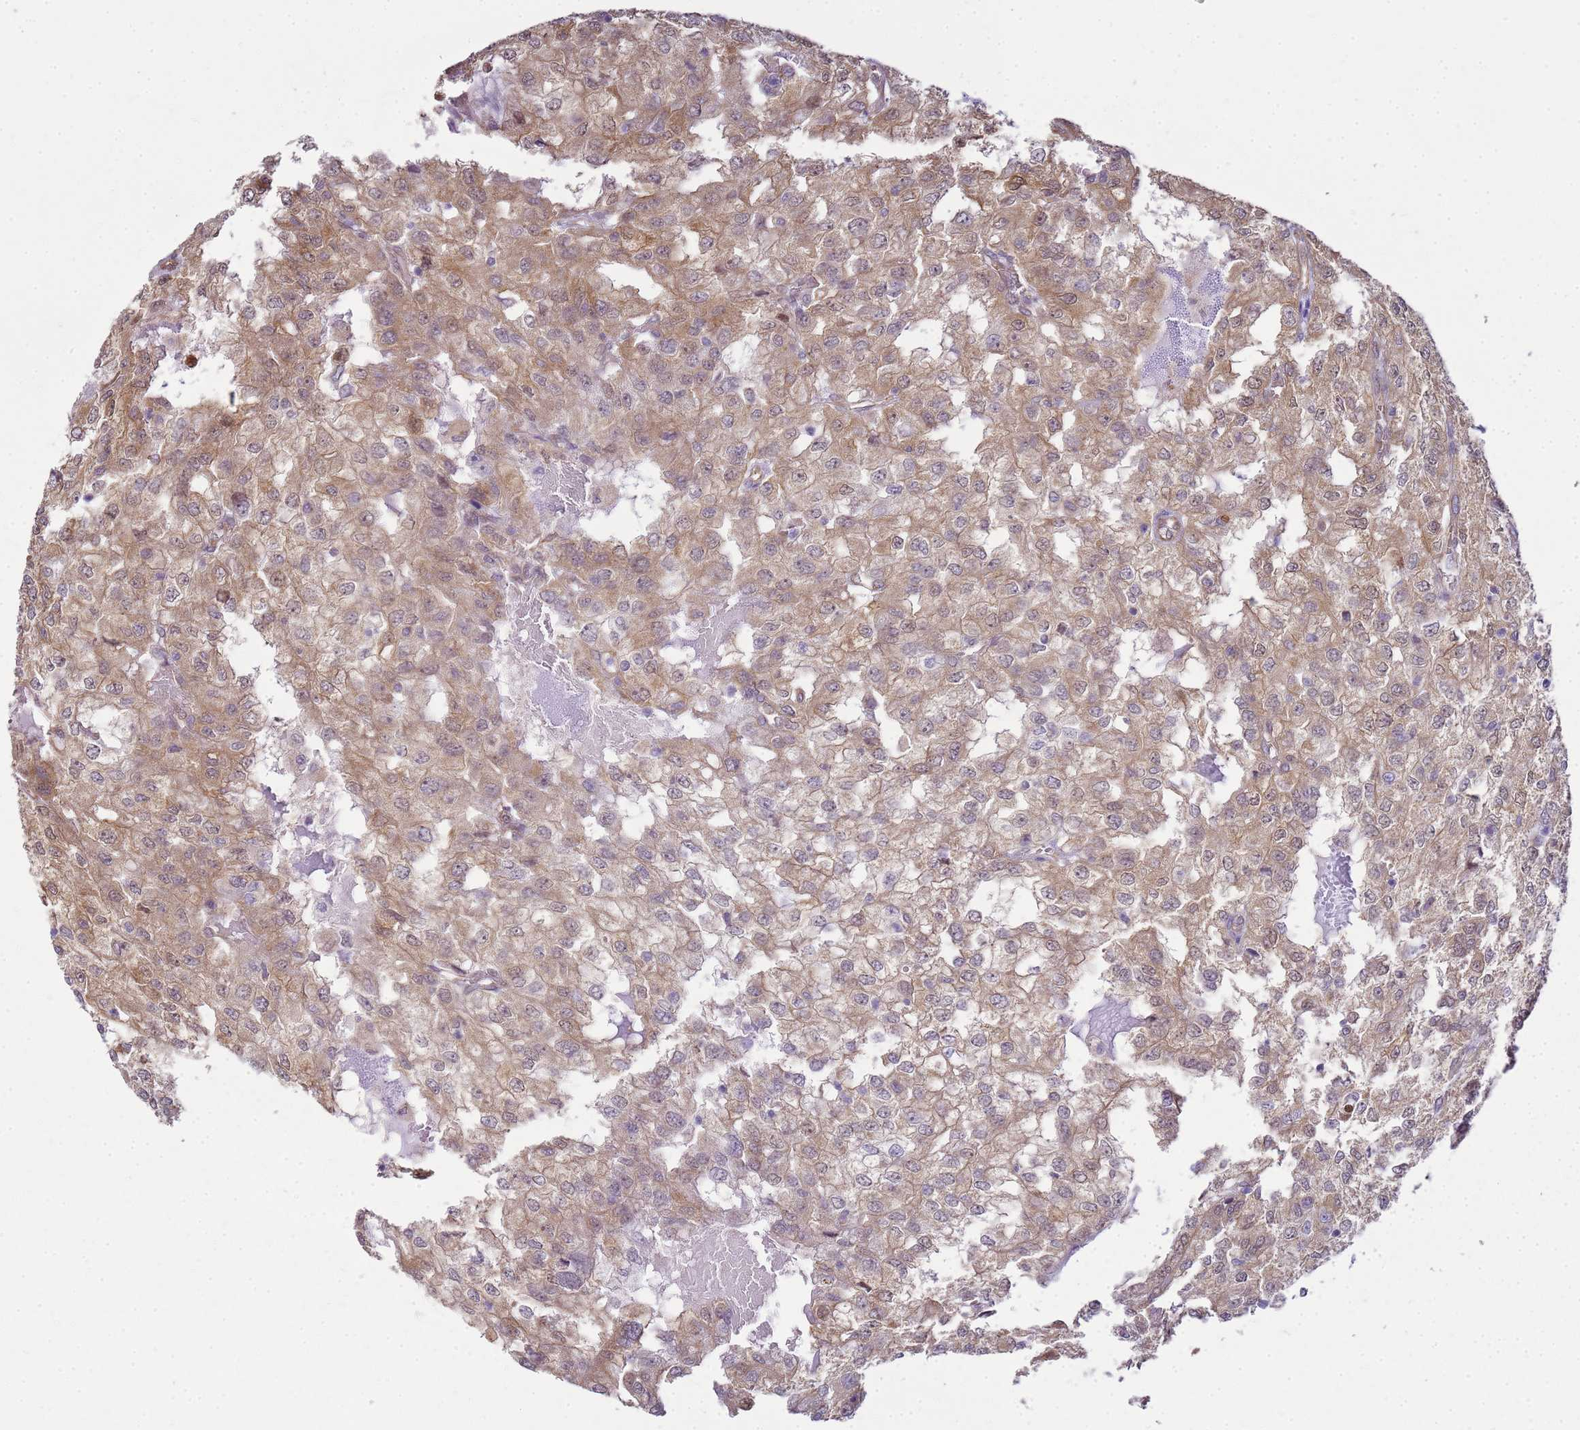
{"staining": {"intensity": "weak", "quantity": ">75%", "location": "cytoplasmic/membranous"}, "tissue": "renal cancer", "cell_type": "Tumor cells", "image_type": "cancer", "snomed": [{"axis": "morphology", "description": "Adenocarcinoma, NOS"}, {"axis": "topography", "description": "Kidney"}], "caption": "Protein staining by immunohistochemistry demonstrates weak cytoplasmic/membranous expression in about >75% of tumor cells in renal cancer (adenocarcinoma).", "gene": "YWHAE", "patient": {"sex": "female", "age": 54}}